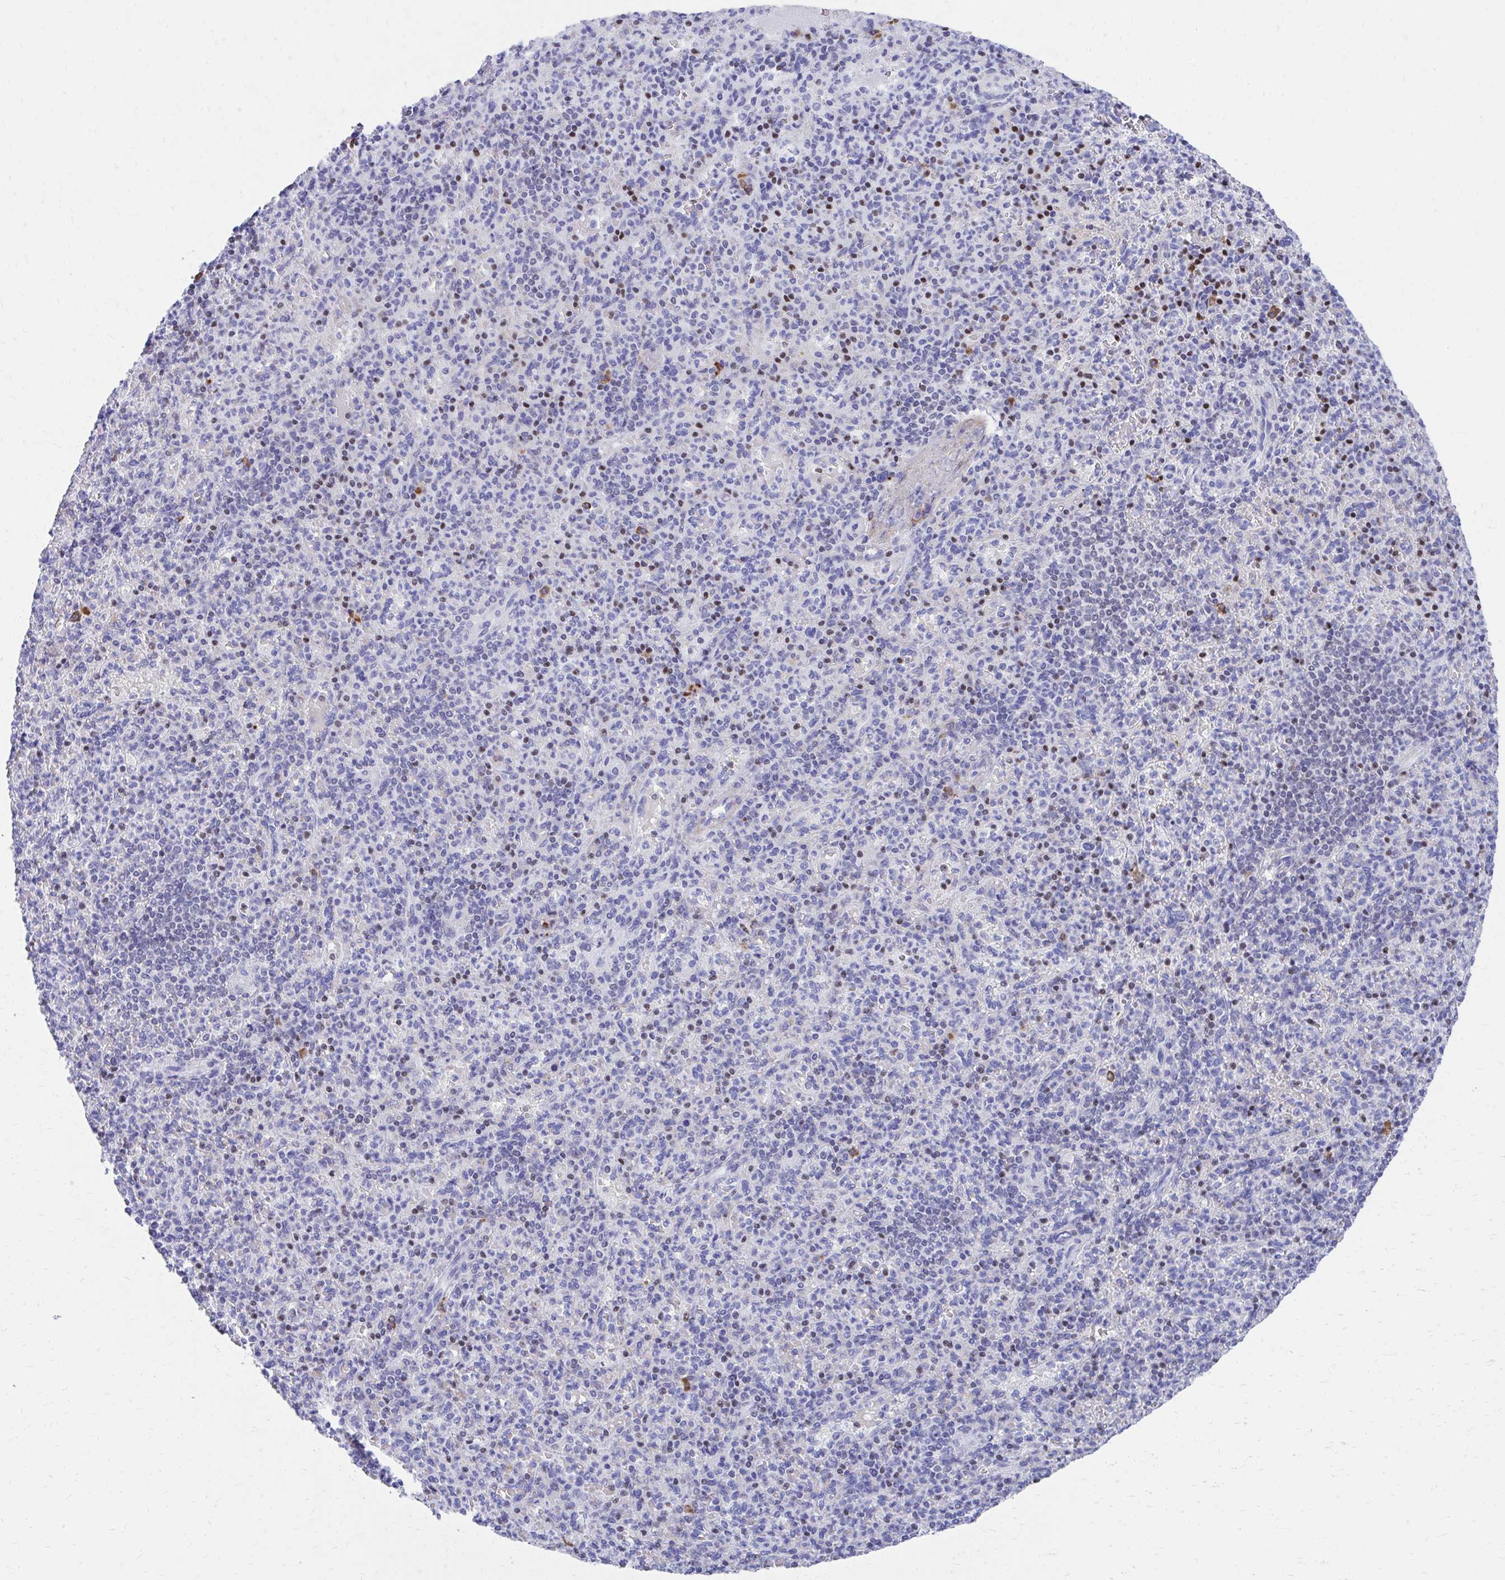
{"staining": {"intensity": "moderate", "quantity": "<25%", "location": "nuclear"}, "tissue": "spleen", "cell_type": "Cells in red pulp", "image_type": "normal", "snomed": [{"axis": "morphology", "description": "Normal tissue, NOS"}, {"axis": "topography", "description": "Spleen"}], "caption": "Immunohistochemistry of benign spleen exhibits low levels of moderate nuclear positivity in about <25% of cells in red pulp. The staining was performed using DAB (3,3'-diaminobenzidine) to visualize the protein expression in brown, while the nuclei were stained in blue with hematoxylin (Magnification: 20x).", "gene": "RUNX3", "patient": {"sex": "female", "age": 74}}